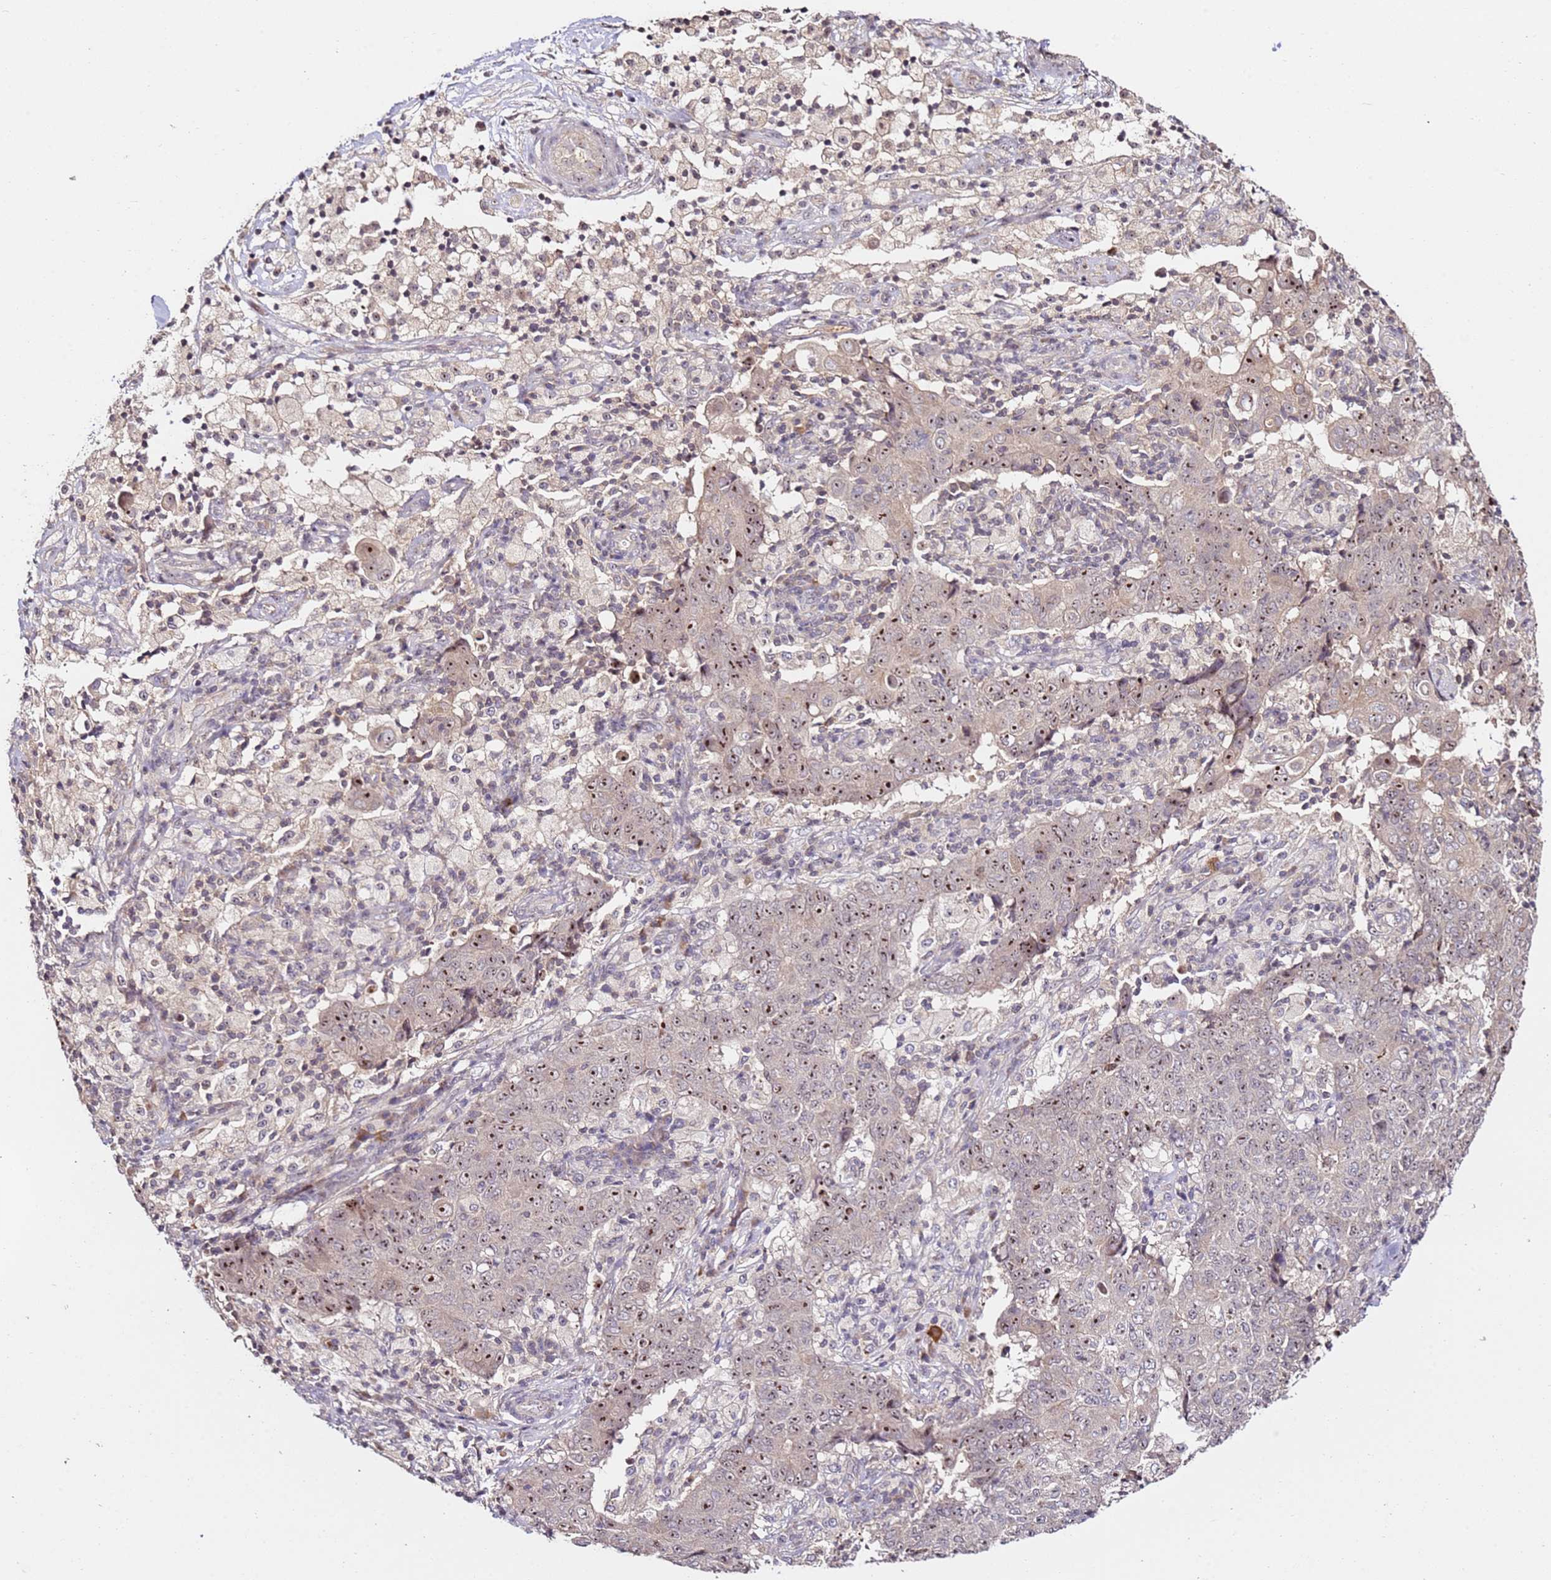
{"staining": {"intensity": "moderate", "quantity": ">75%", "location": "nuclear"}, "tissue": "ovarian cancer", "cell_type": "Tumor cells", "image_type": "cancer", "snomed": [{"axis": "morphology", "description": "Carcinoma, endometroid"}, {"axis": "topography", "description": "Ovary"}], "caption": "High-magnification brightfield microscopy of ovarian cancer (endometroid carcinoma) stained with DAB (3,3'-diaminobenzidine) (brown) and counterstained with hematoxylin (blue). tumor cells exhibit moderate nuclear positivity is identified in about>75% of cells.", "gene": "DDX27", "patient": {"sex": "female", "age": 42}}